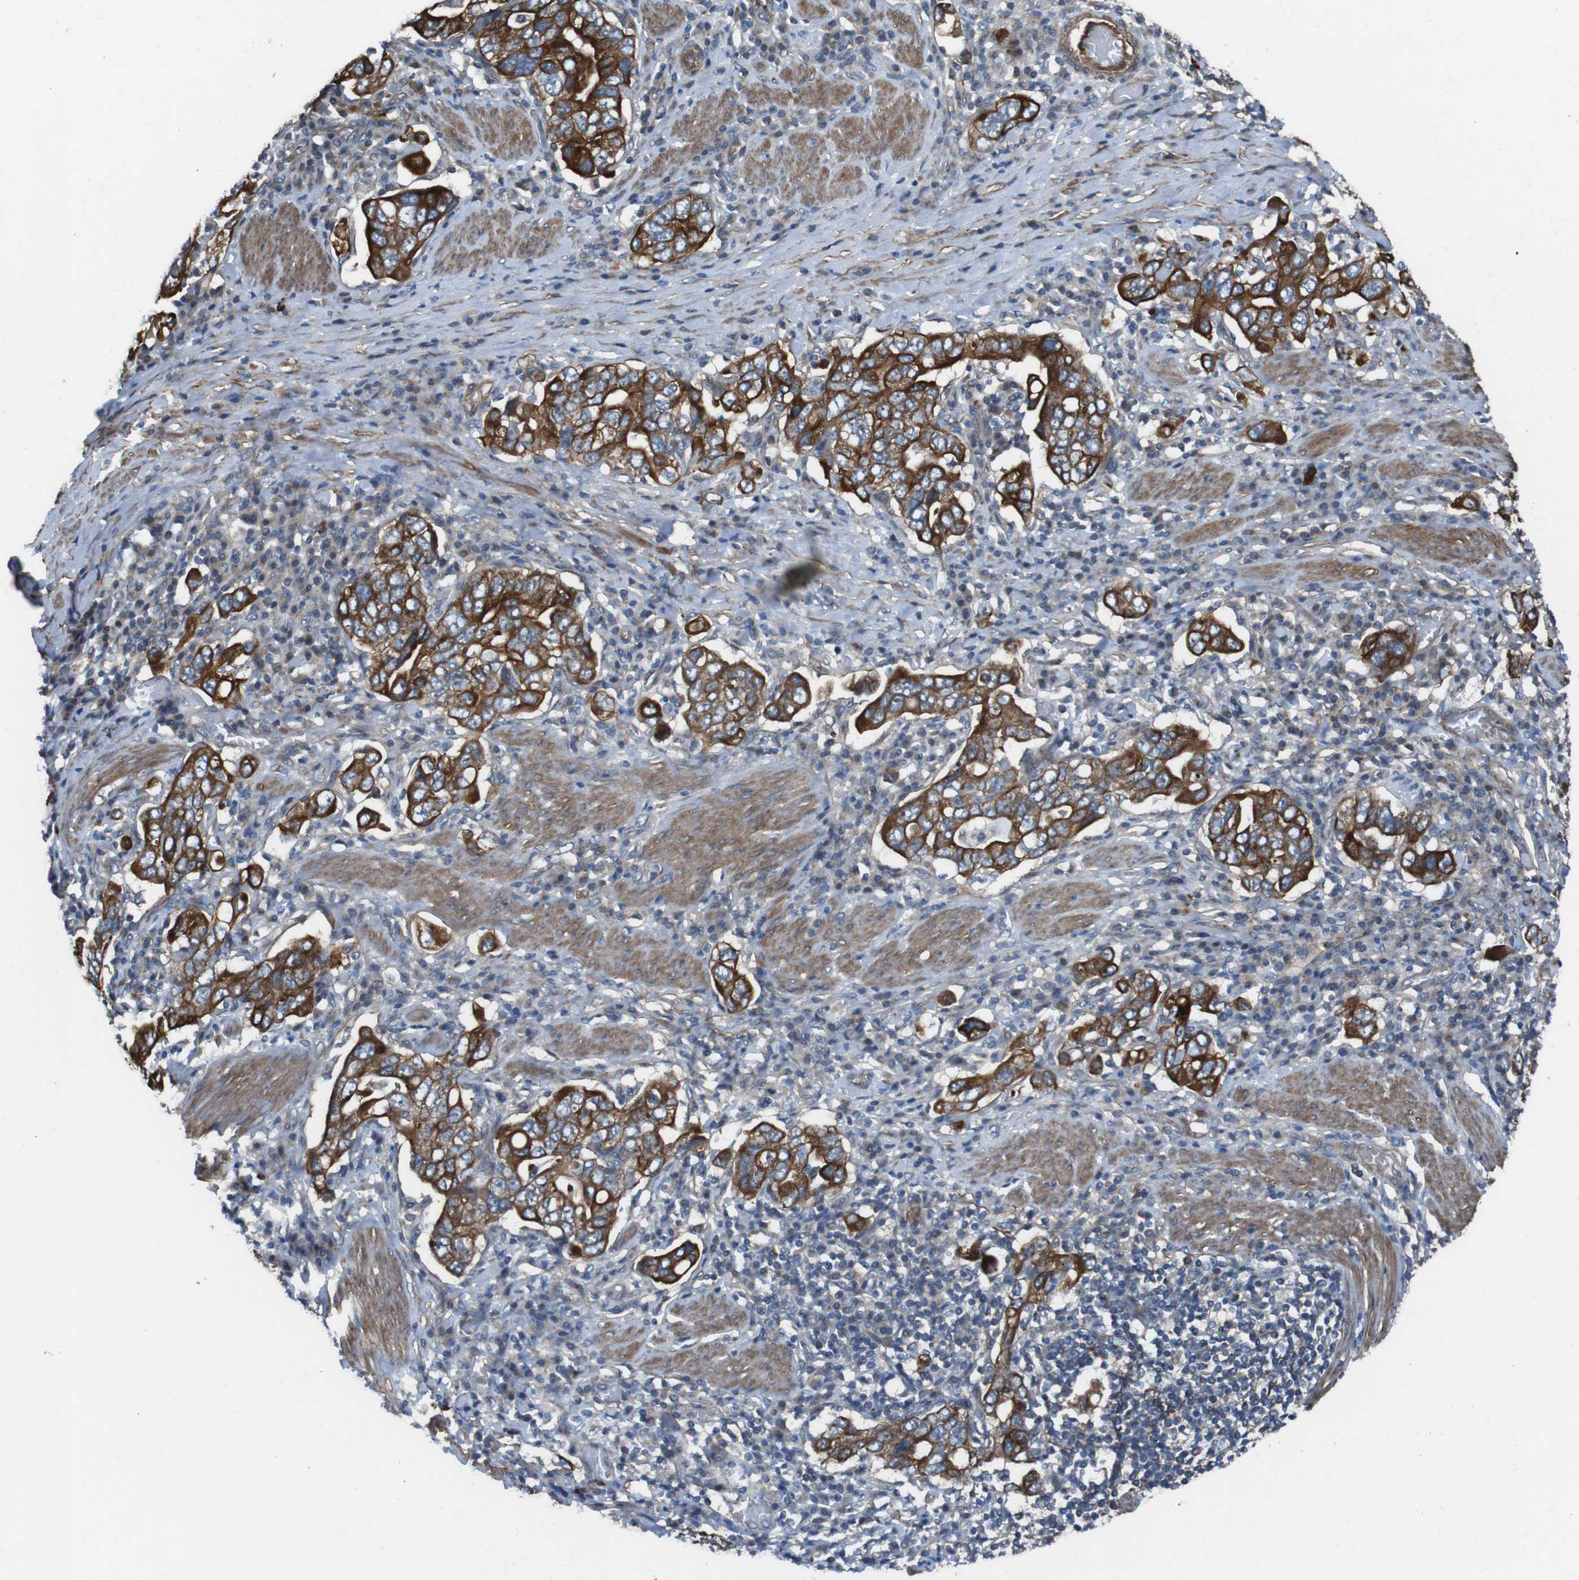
{"staining": {"intensity": "strong", "quantity": ">75%", "location": "cytoplasmic/membranous"}, "tissue": "stomach cancer", "cell_type": "Tumor cells", "image_type": "cancer", "snomed": [{"axis": "morphology", "description": "Adenocarcinoma, NOS"}, {"axis": "topography", "description": "Stomach, upper"}], "caption": "The photomicrograph demonstrates immunohistochemical staining of stomach cancer. There is strong cytoplasmic/membranous positivity is present in about >75% of tumor cells.", "gene": "FAM174B", "patient": {"sex": "male", "age": 62}}